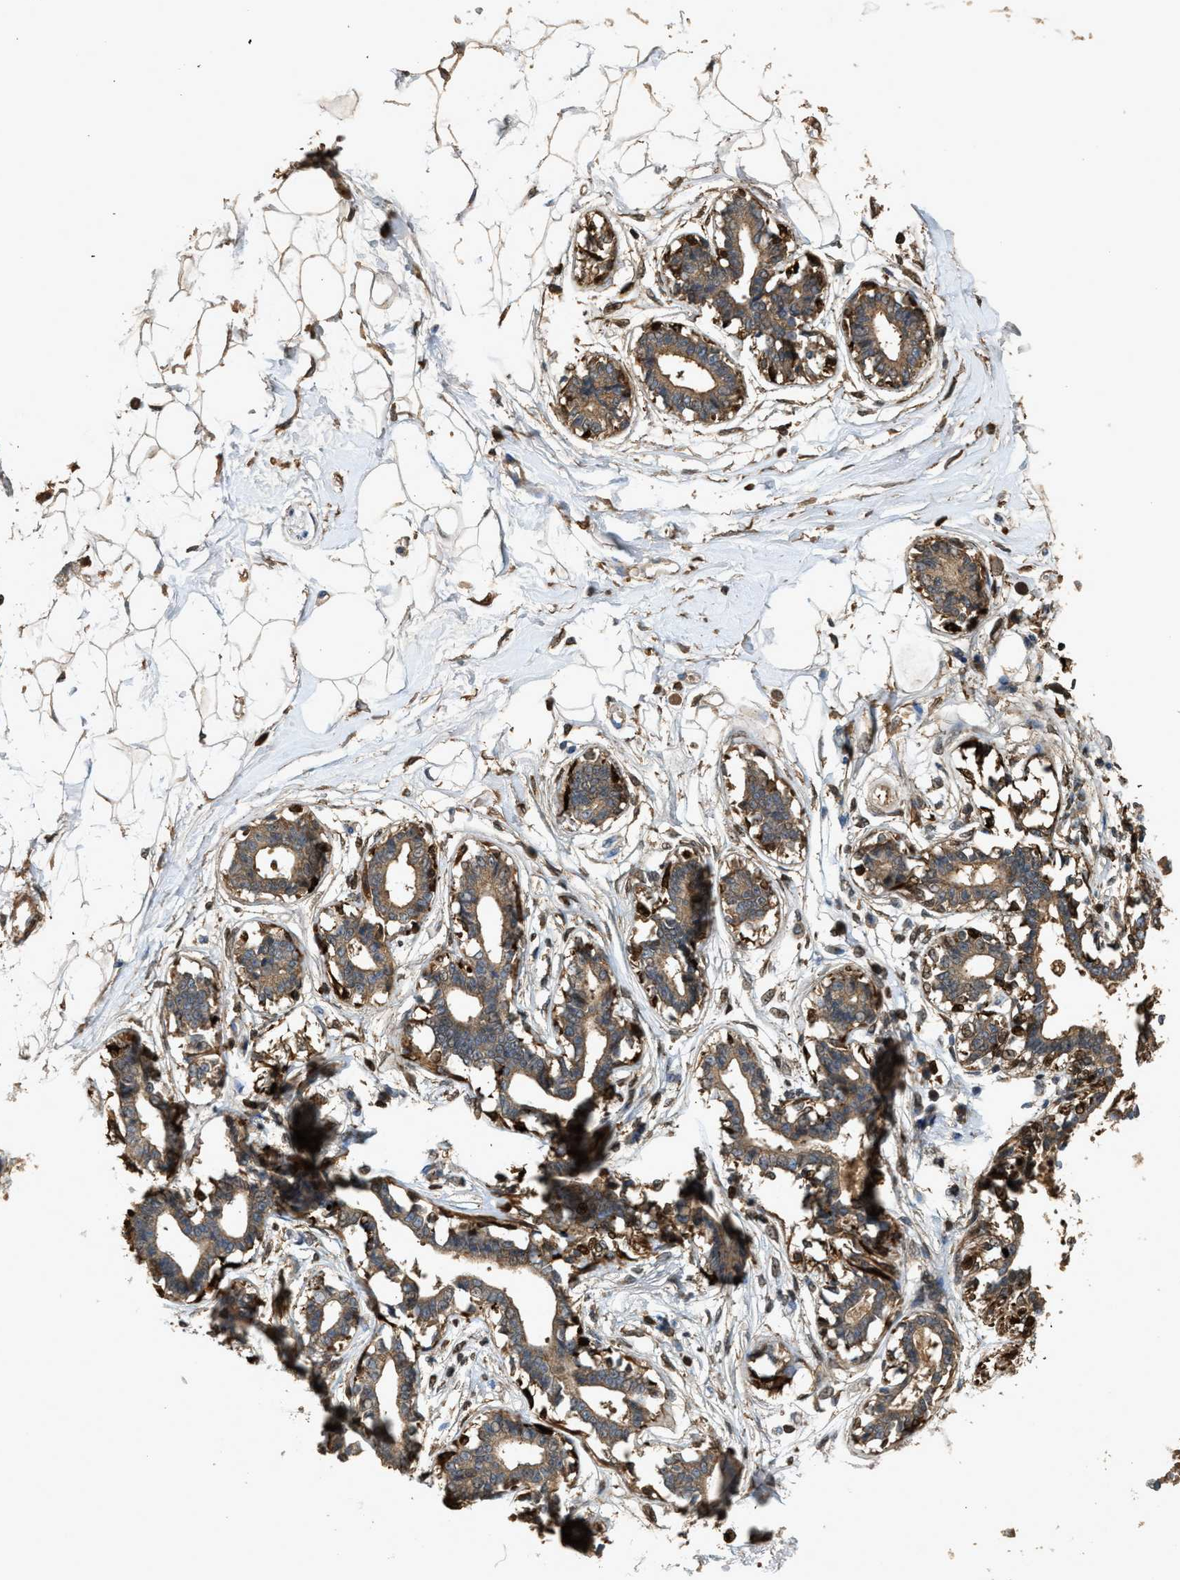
{"staining": {"intensity": "moderate", "quantity": ">75%", "location": "cytoplasmic/membranous"}, "tissue": "breast", "cell_type": "Adipocytes", "image_type": "normal", "snomed": [{"axis": "morphology", "description": "Normal tissue, NOS"}, {"axis": "topography", "description": "Breast"}], "caption": "The immunohistochemical stain shows moderate cytoplasmic/membranous positivity in adipocytes of unremarkable breast. Nuclei are stained in blue.", "gene": "SERPINB5", "patient": {"sex": "female", "age": 45}}